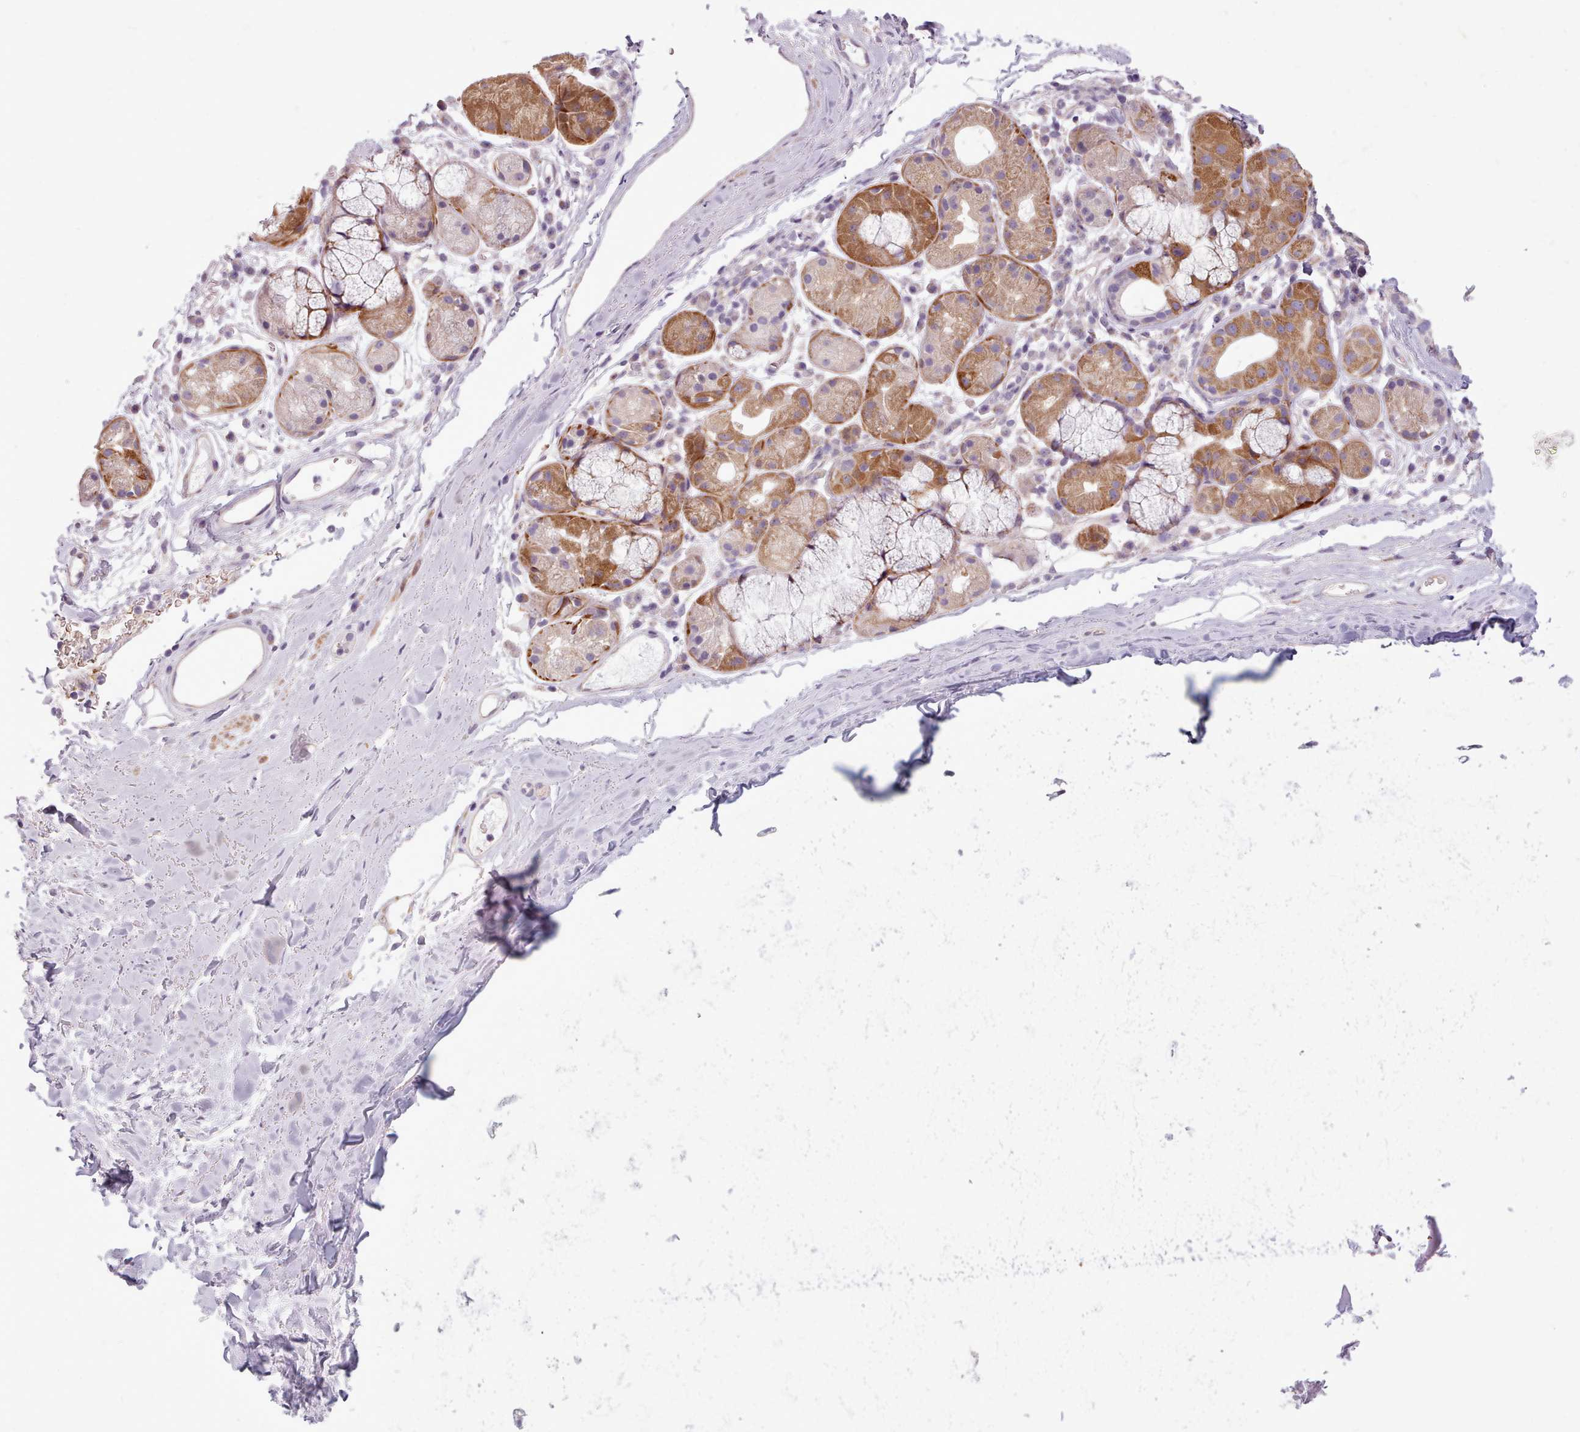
{"staining": {"intensity": "moderate", "quantity": "<25%", "location": "cytoplasmic/membranous"}, "tissue": "adipose tissue", "cell_type": "Adipocytes", "image_type": "normal", "snomed": [{"axis": "morphology", "description": "Normal tissue, NOS"}, {"axis": "topography", "description": "Cartilage tissue"}], "caption": "Human adipose tissue stained with a protein marker demonstrates moderate staining in adipocytes.", "gene": "AVL9", "patient": {"sex": "male", "age": 80}}